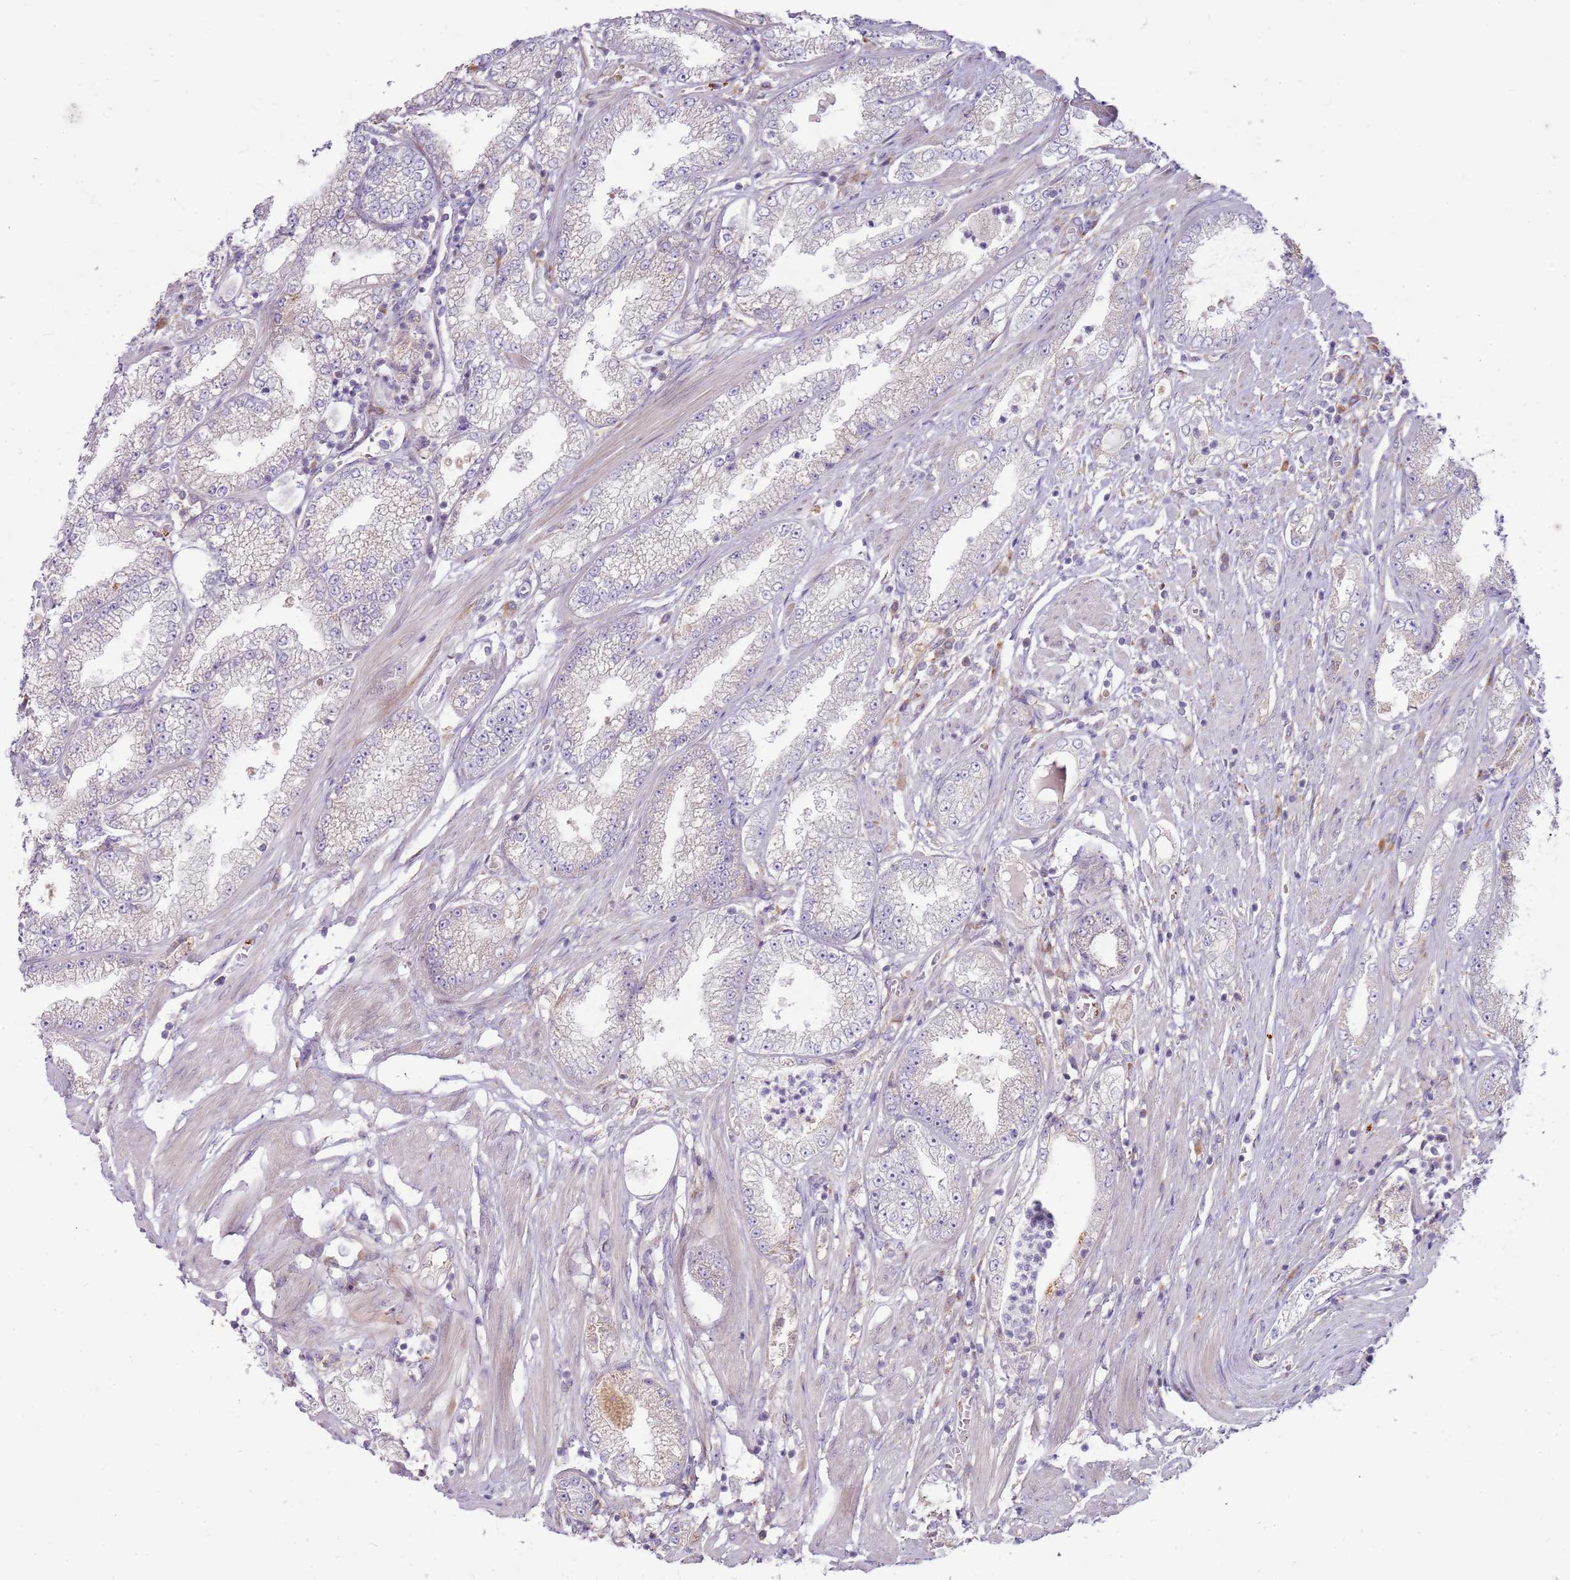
{"staining": {"intensity": "weak", "quantity": "25%-75%", "location": "cytoplasmic/membranous"}, "tissue": "prostate cancer", "cell_type": "Tumor cells", "image_type": "cancer", "snomed": [{"axis": "morphology", "description": "Adenocarcinoma, High grade"}, {"axis": "topography", "description": "Prostate"}], "caption": "Prostate cancer (high-grade adenocarcinoma) stained with immunohistochemistry (IHC) shows weak cytoplasmic/membranous expression in about 25%-75% of tumor cells.", "gene": "EMC1", "patient": {"sex": "male", "age": 69}}